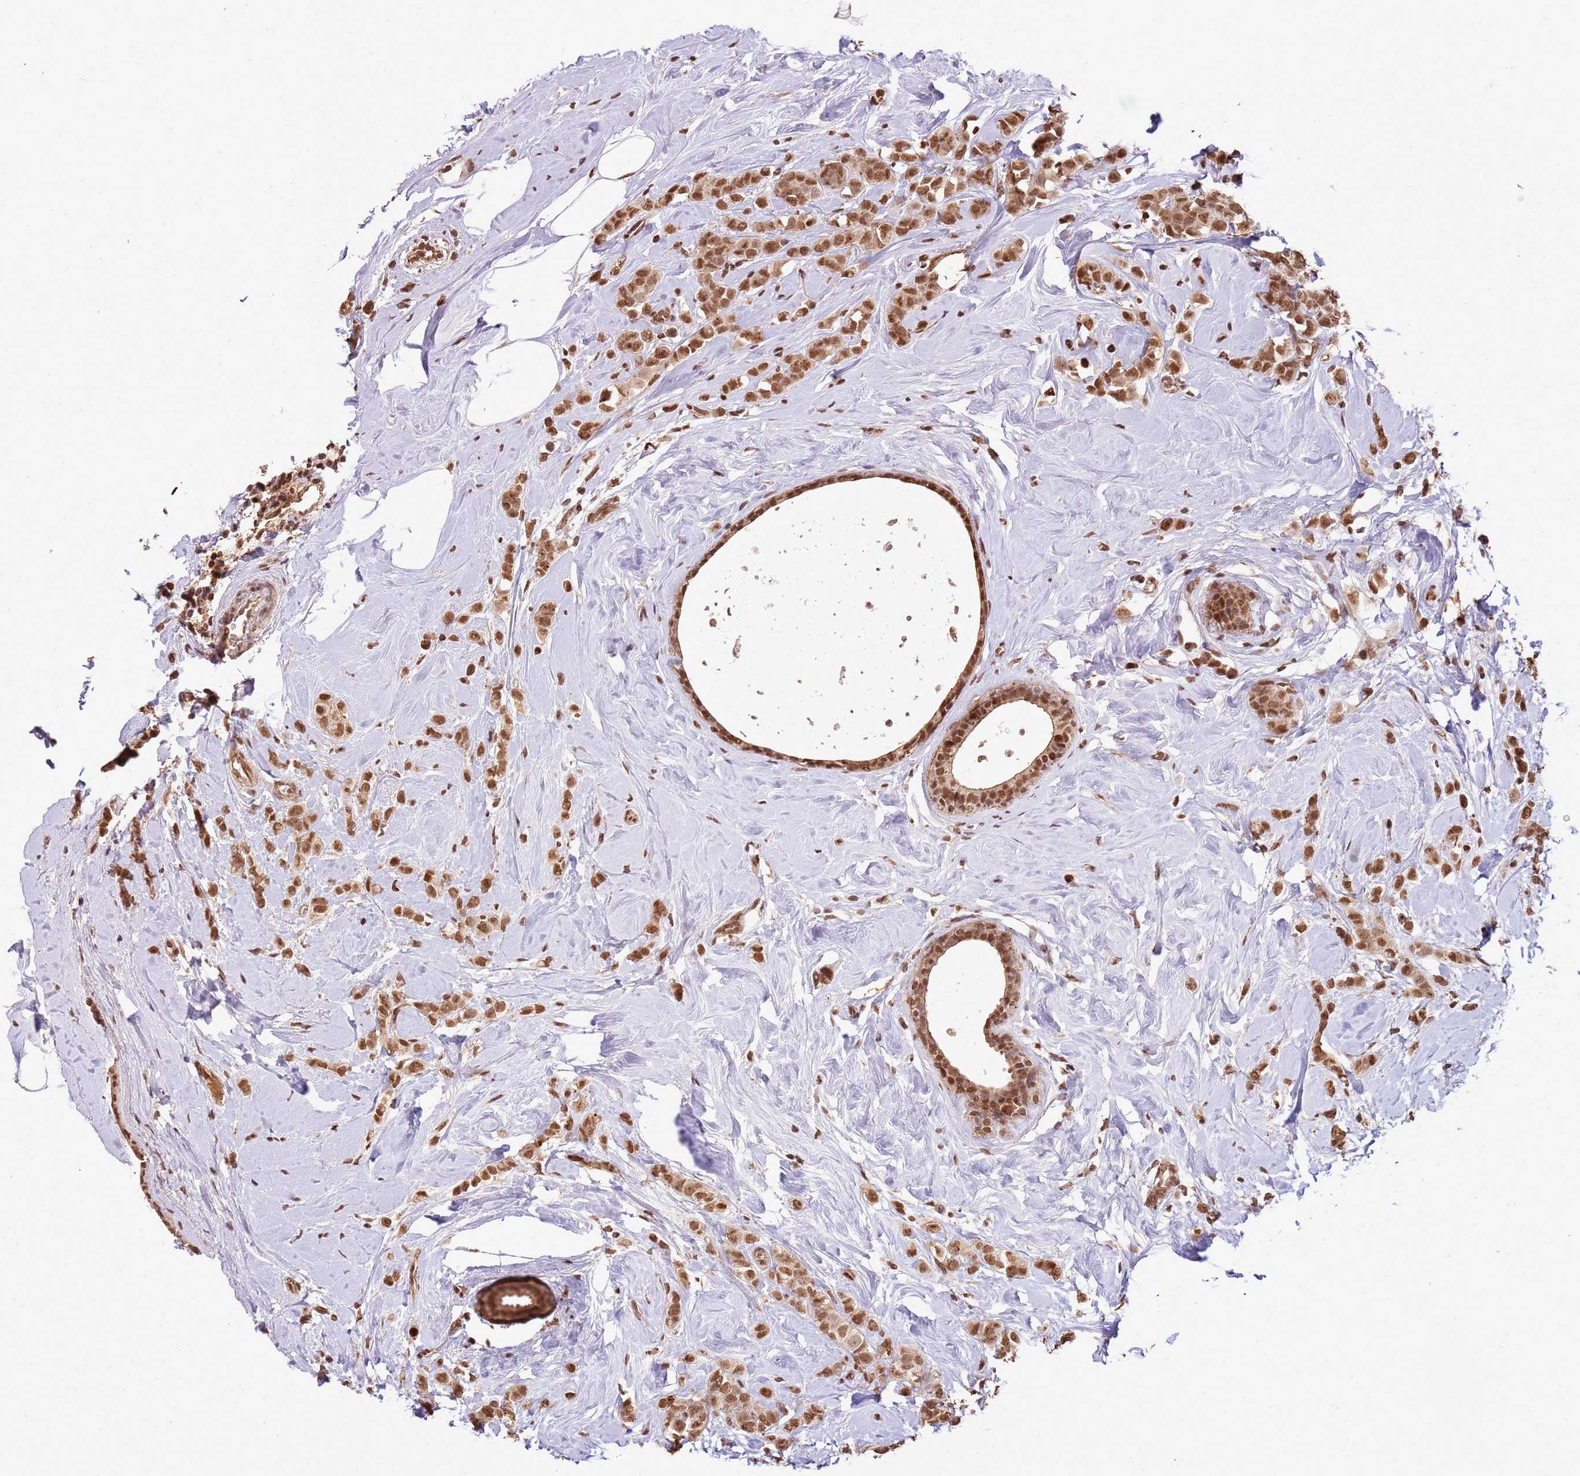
{"staining": {"intensity": "moderate", "quantity": ">75%", "location": "nuclear"}, "tissue": "breast cancer", "cell_type": "Tumor cells", "image_type": "cancer", "snomed": [{"axis": "morphology", "description": "Lobular carcinoma"}, {"axis": "topography", "description": "Breast"}], "caption": "A brown stain shows moderate nuclear expression of a protein in breast cancer tumor cells. (Brightfield microscopy of DAB IHC at high magnification).", "gene": "ZBTB12", "patient": {"sex": "female", "age": 47}}